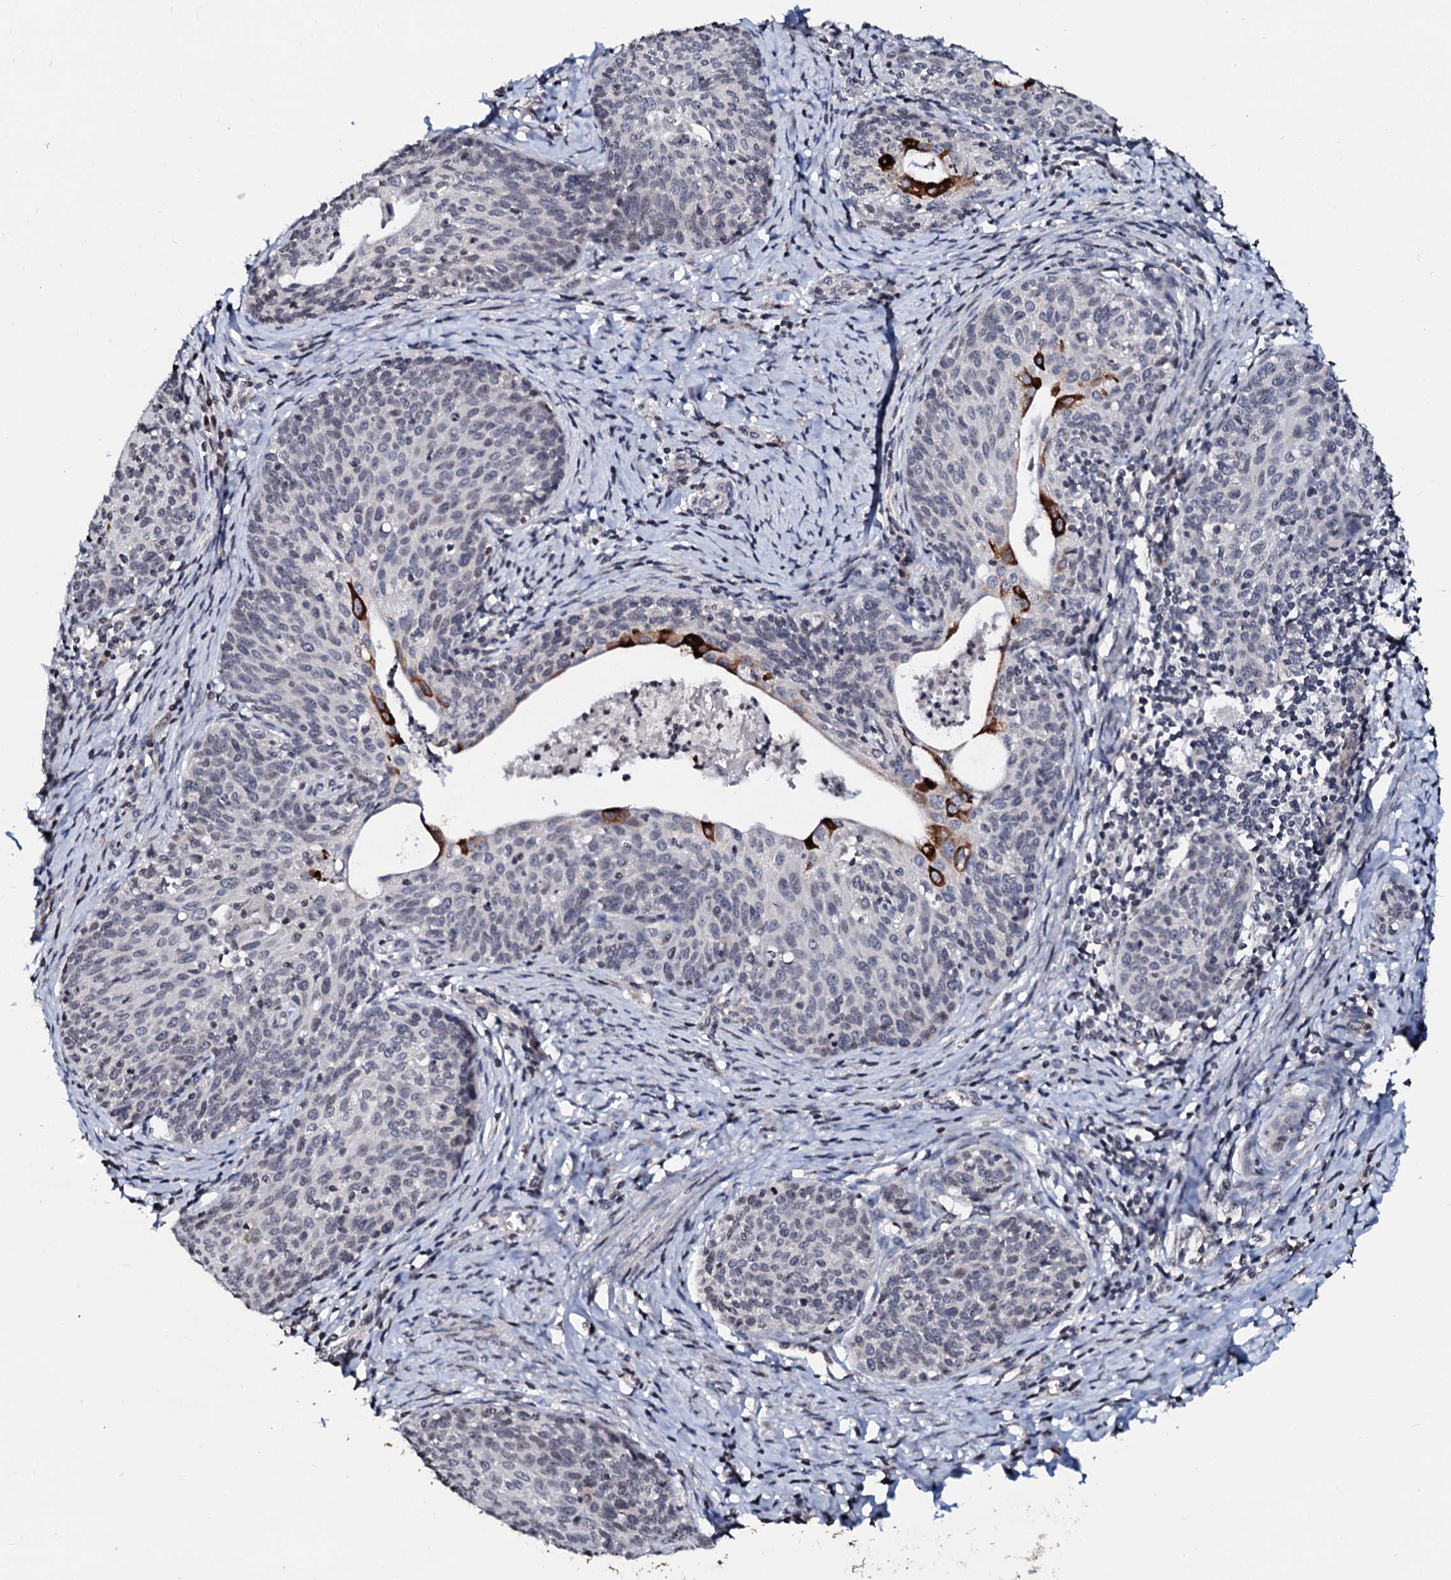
{"staining": {"intensity": "strong", "quantity": "<25%", "location": "cytoplasmic/membranous"}, "tissue": "cervical cancer", "cell_type": "Tumor cells", "image_type": "cancer", "snomed": [{"axis": "morphology", "description": "Squamous cell carcinoma, NOS"}, {"axis": "topography", "description": "Cervix"}], "caption": "A micrograph showing strong cytoplasmic/membranous staining in approximately <25% of tumor cells in cervical squamous cell carcinoma, as visualized by brown immunohistochemical staining.", "gene": "LSM11", "patient": {"sex": "female", "age": 52}}